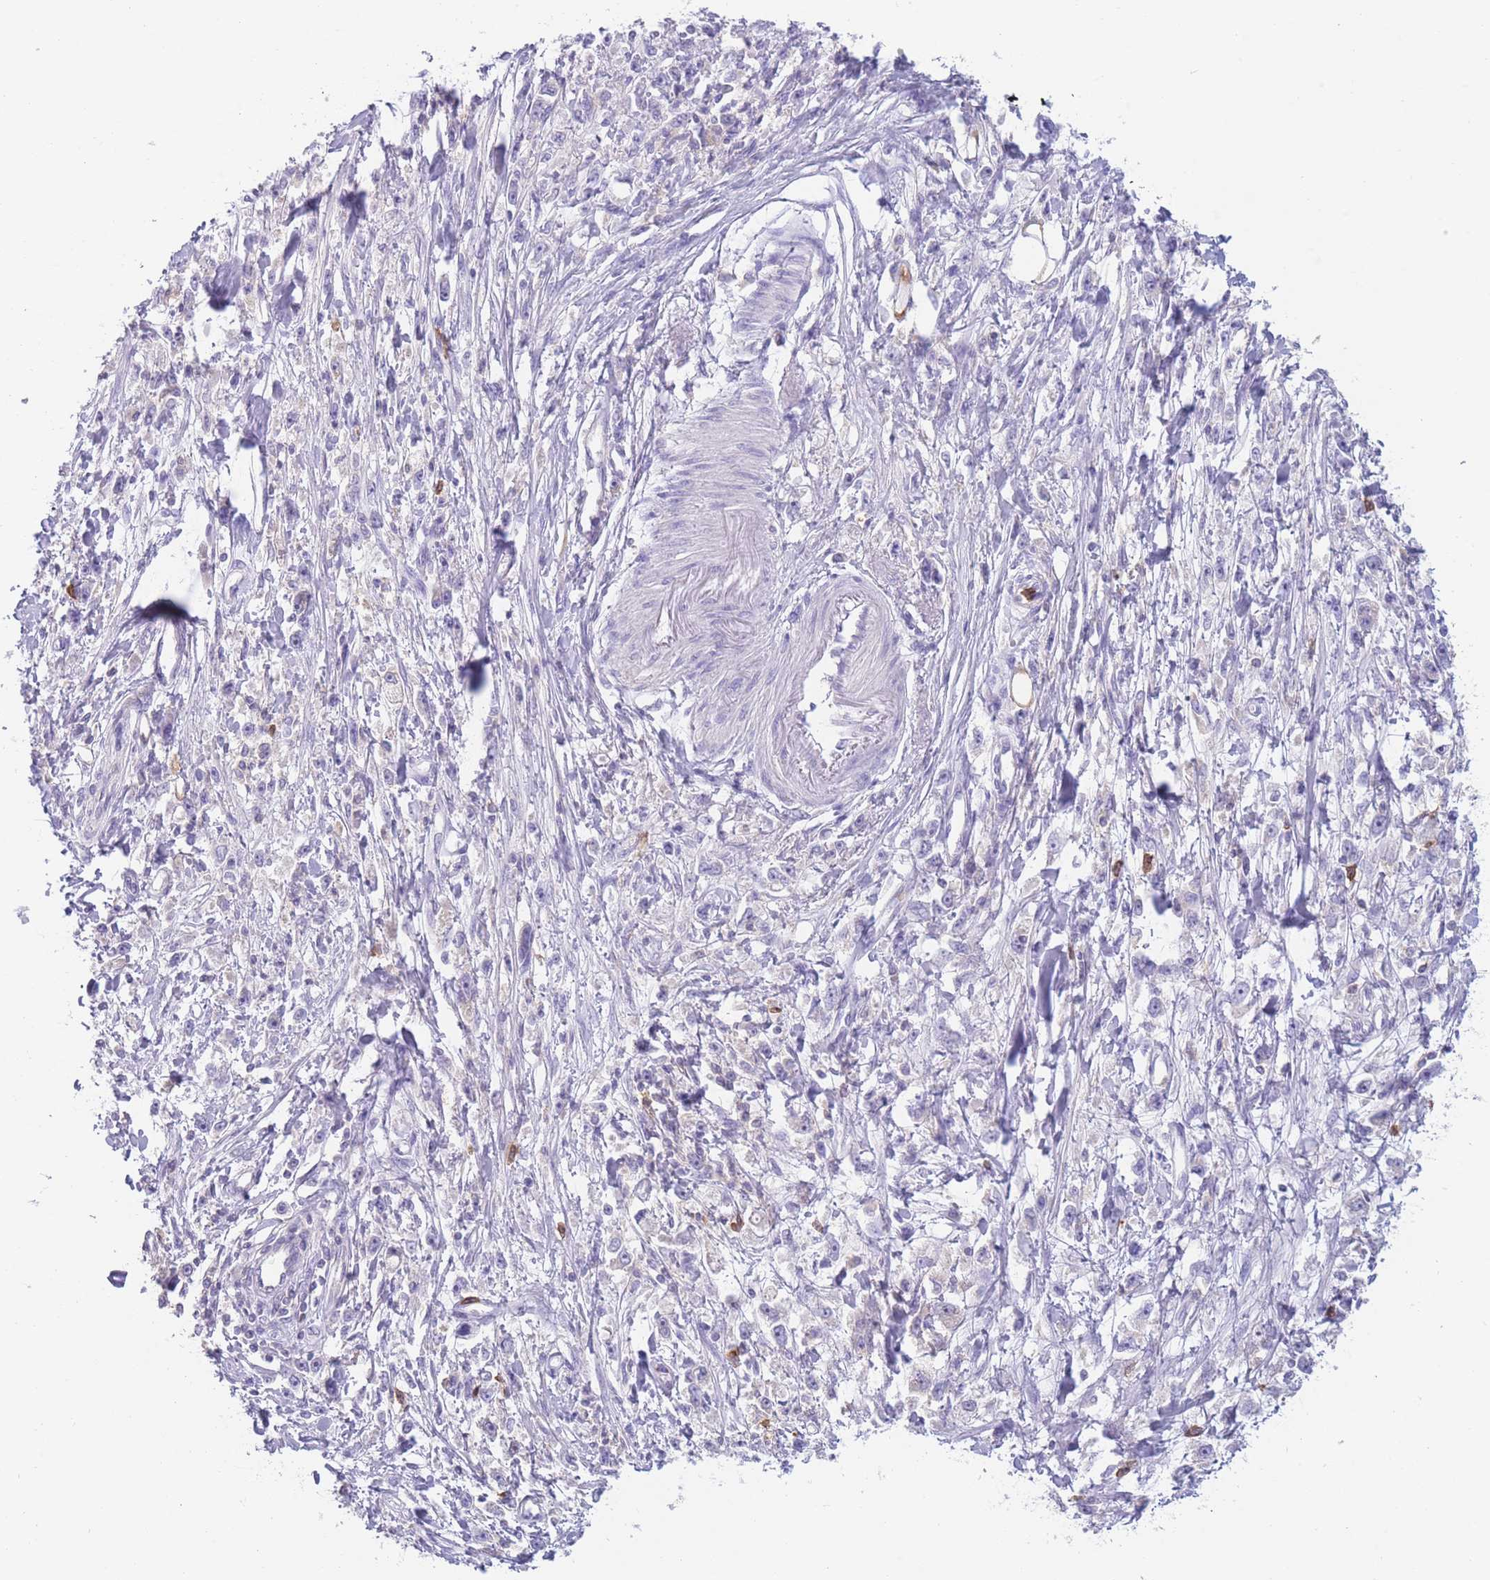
{"staining": {"intensity": "negative", "quantity": "none", "location": "none"}, "tissue": "stomach cancer", "cell_type": "Tumor cells", "image_type": "cancer", "snomed": [{"axis": "morphology", "description": "Adenocarcinoma, NOS"}, {"axis": "topography", "description": "Stomach"}], "caption": "DAB immunohistochemical staining of stomach cancer (adenocarcinoma) demonstrates no significant staining in tumor cells.", "gene": "ST3GAL4", "patient": {"sex": "female", "age": 59}}